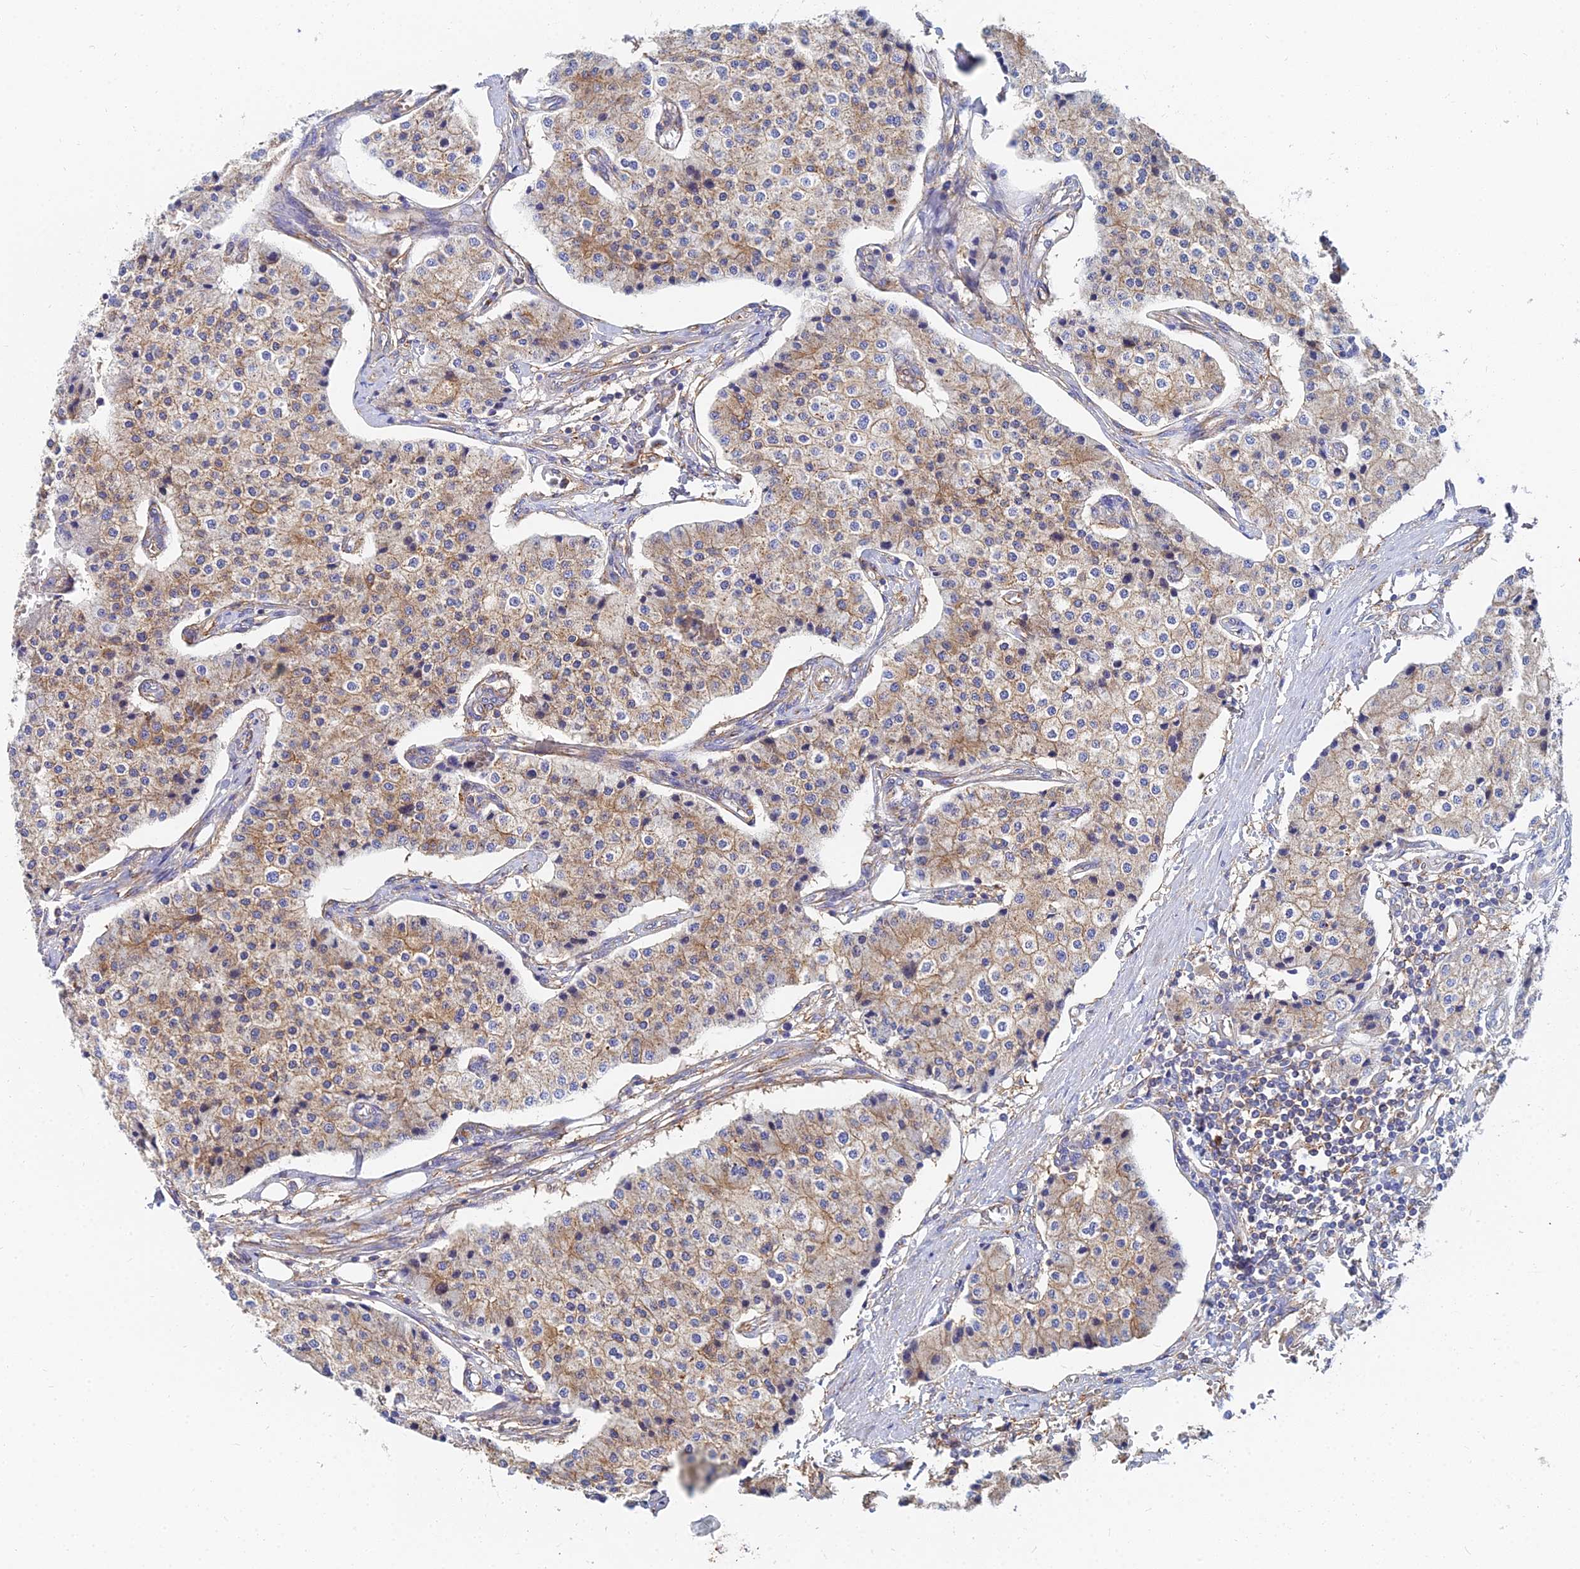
{"staining": {"intensity": "moderate", "quantity": ">75%", "location": "cytoplasmic/membranous"}, "tissue": "carcinoid", "cell_type": "Tumor cells", "image_type": "cancer", "snomed": [{"axis": "morphology", "description": "Carcinoid, malignant, NOS"}, {"axis": "topography", "description": "Colon"}], "caption": "Immunohistochemistry micrograph of neoplastic tissue: human carcinoid stained using immunohistochemistry (IHC) exhibits medium levels of moderate protein expression localized specifically in the cytoplasmic/membranous of tumor cells, appearing as a cytoplasmic/membranous brown color.", "gene": "GPR42", "patient": {"sex": "female", "age": 52}}